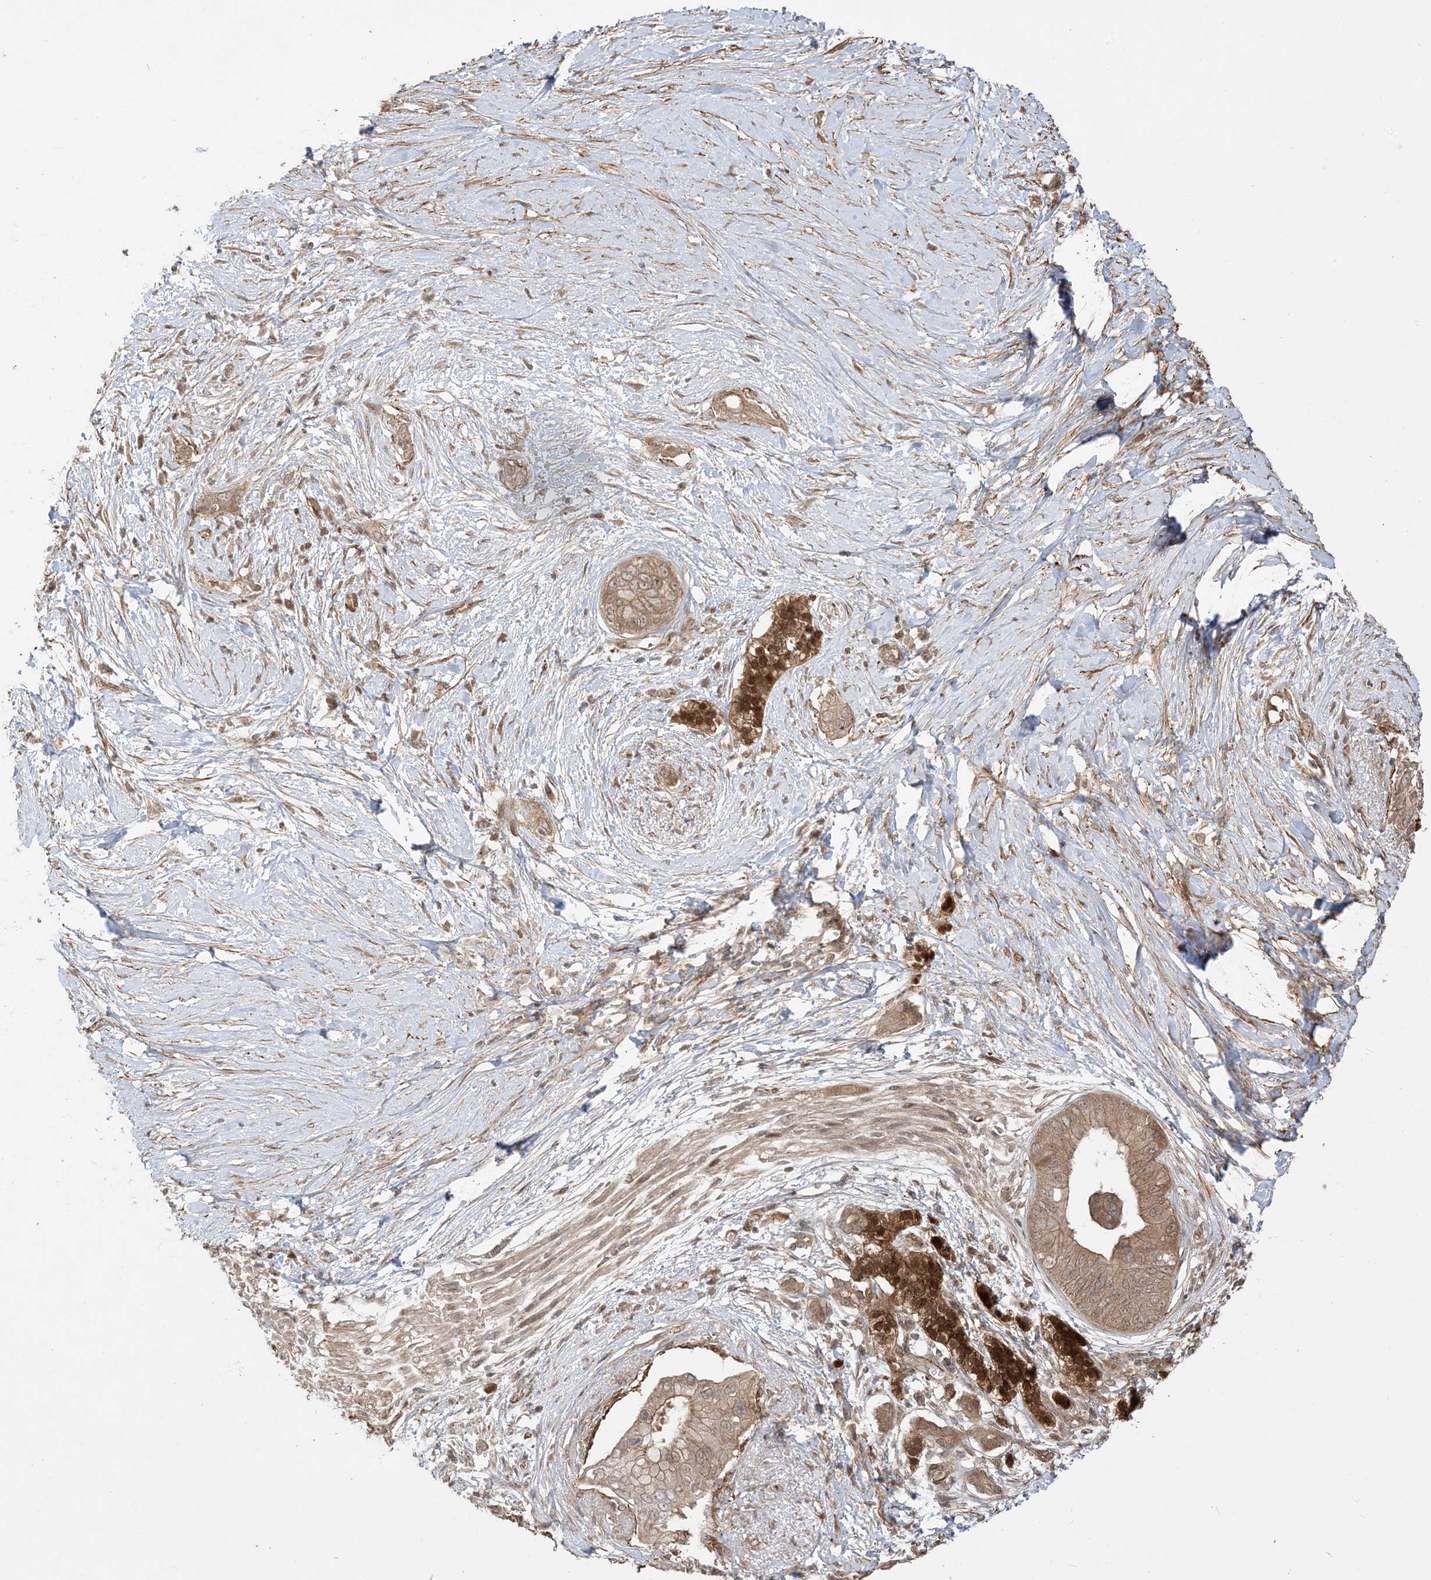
{"staining": {"intensity": "weak", "quantity": ">75%", "location": "cytoplasmic/membranous,nuclear"}, "tissue": "pancreatic cancer", "cell_type": "Tumor cells", "image_type": "cancer", "snomed": [{"axis": "morphology", "description": "Normal tissue, NOS"}, {"axis": "morphology", "description": "Adenocarcinoma, NOS"}, {"axis": "topography", "description": "Pancreas"}, {"axis": "topography", "description": "Peripheral nerve tissue"}], "caption": "Immunohistochemistry staining of pancreatic cancer, which reveals low levels of weak cytoplasmic/membranous and nuclear staining in about >75% of tumor cells indicating weak cytoplasmic/membranous and nuclear protein expression. The staining was performed using DAB (3,3'-diaminobenzidine) (brown) for protein detection and nuclei were counterstained in hematoxylin (blue).", "gene": "TBCC", "patient": {"sex": "male", "age": 59}}